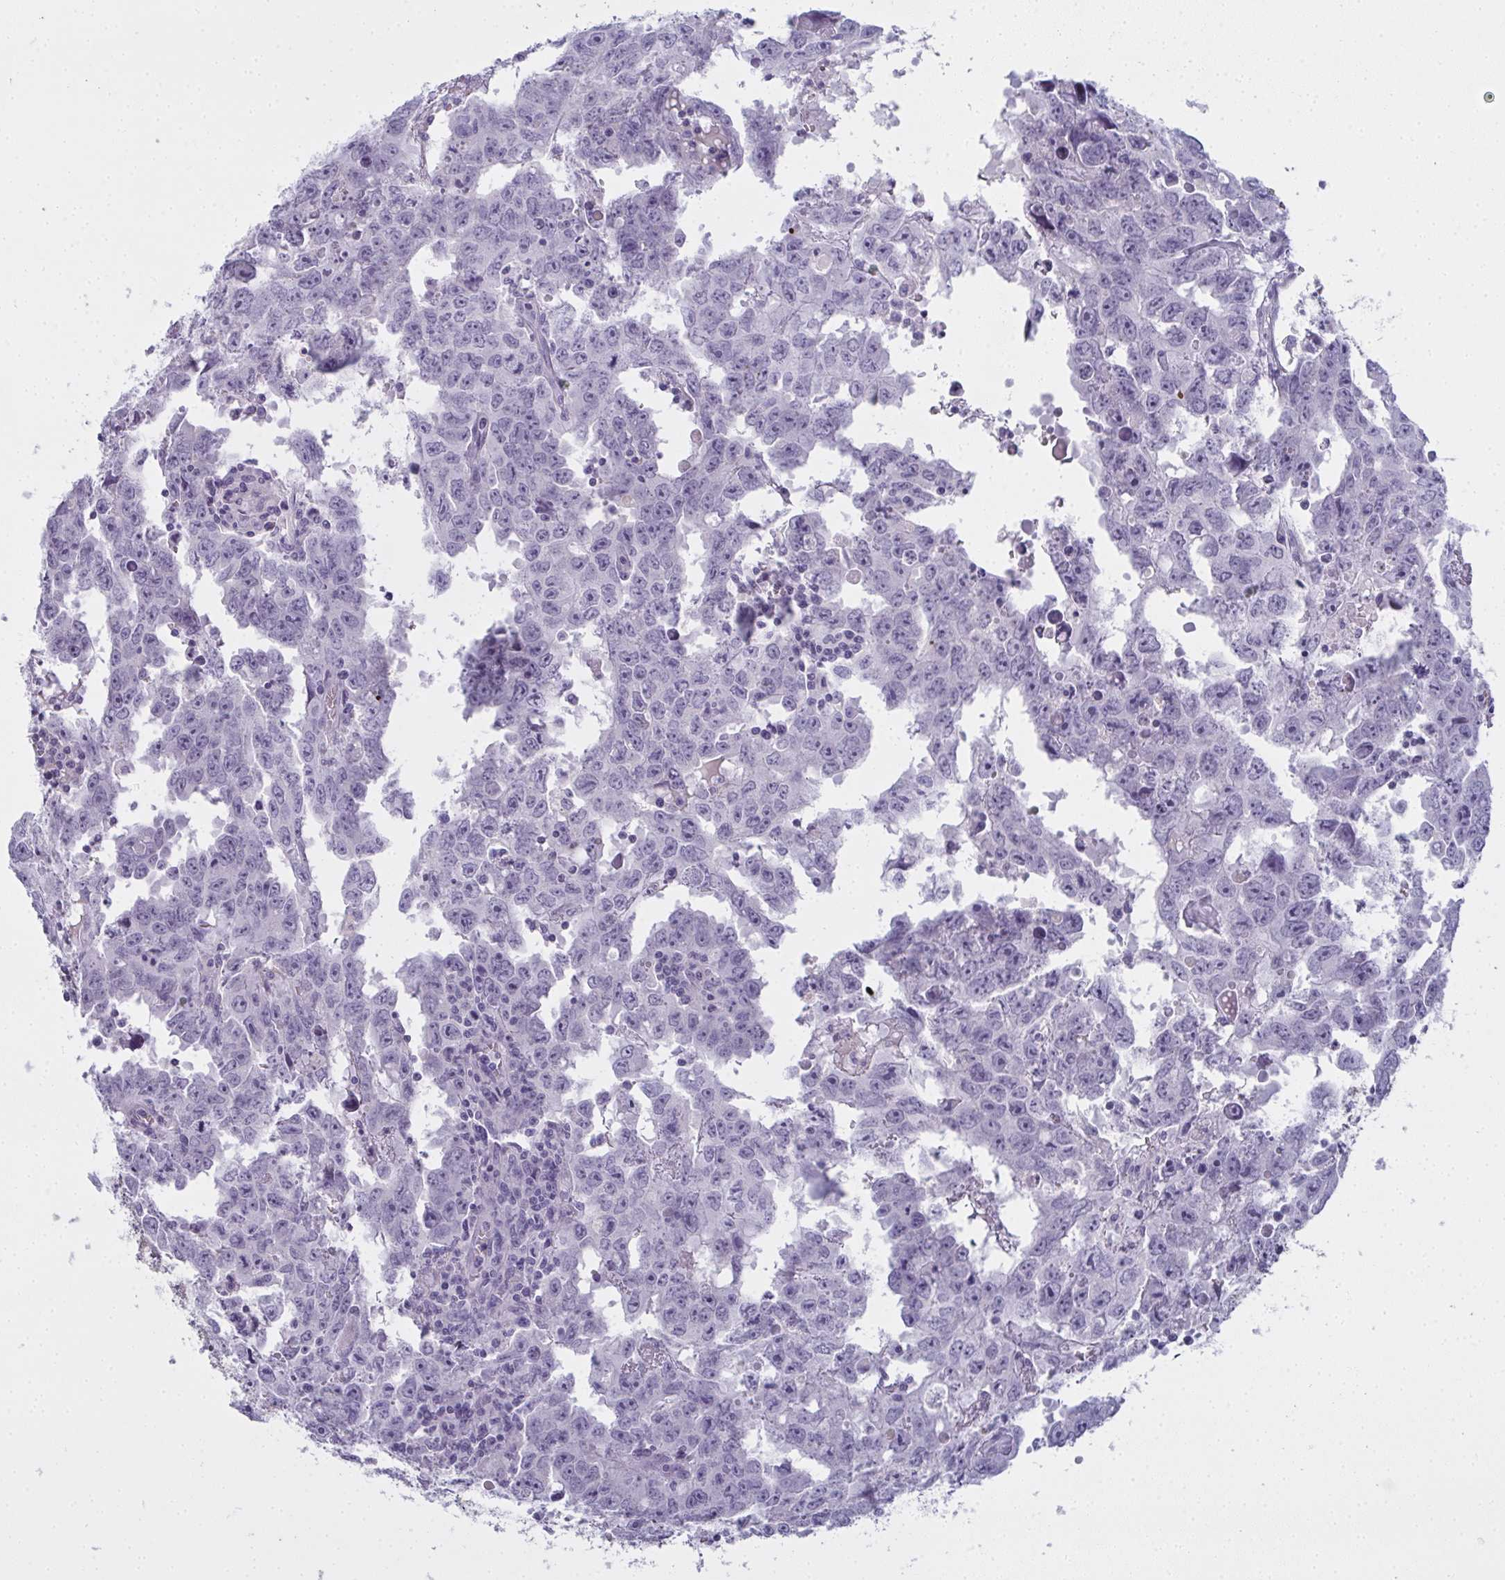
{"staining": {"intensity": "negative", "quantity": "none", "location": "none"}, "tissue": "testis cancer", "cell_type": "Tumor cells", "image_type": "cancer", "snomed": [{"axis": "morphology", "description": "Carcinoma, Embryonal, NOS"}, {"axis": "topography", "description": "Testis"}], "caption": "Tumor cells show no significant expression in embryonal carcinoma (testis).", "gene": "SLC36A2", "patient": {"sex": "male", "age": 22}}